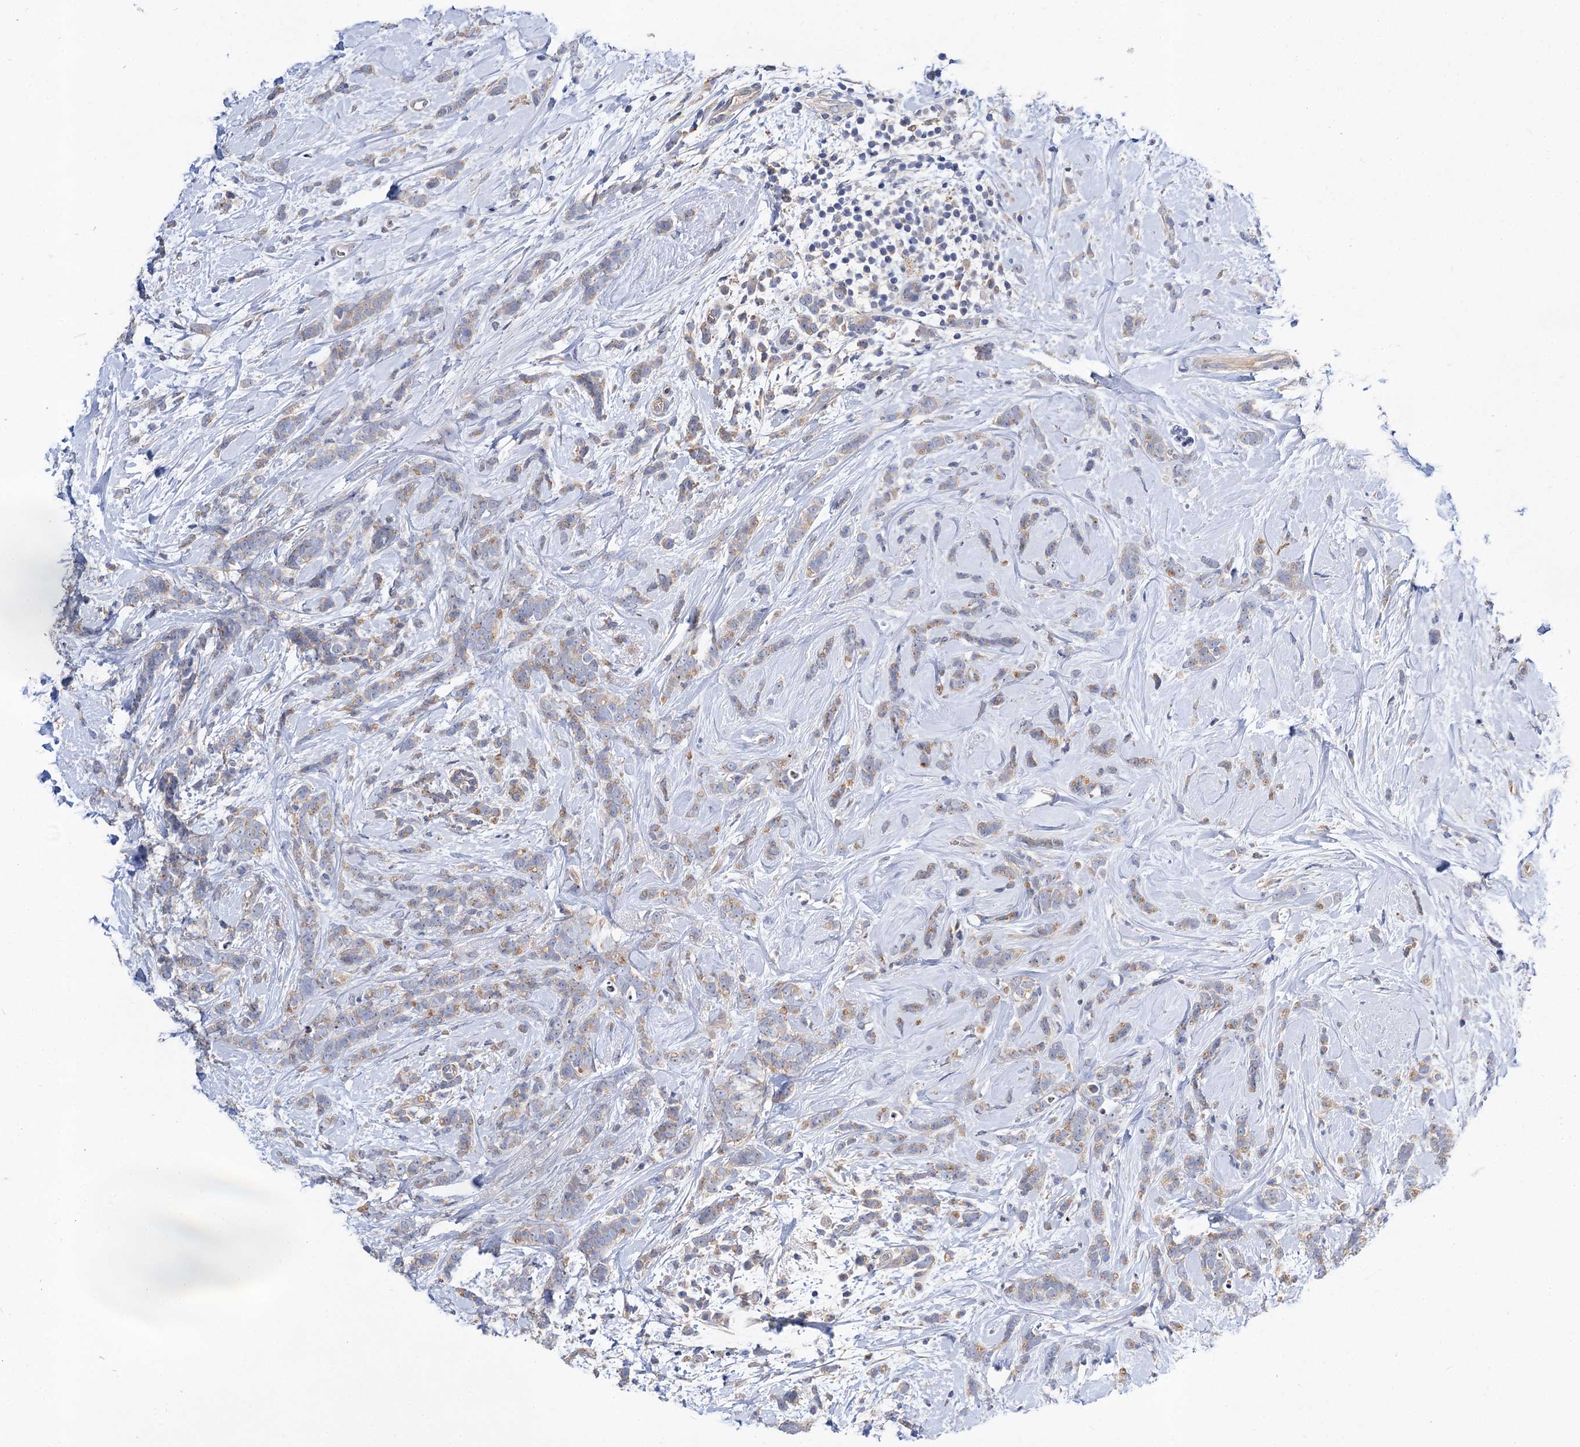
{"staining": {"intensity": "weak", "quantity": "25%-75%", "location": "cytoplasmic/membranous"}, "tissue": "breast cancer", "cell_type": "Tumor cells", "image_type": "cancer", "snomed": [{"axis": "morphology", "description": "Lobular carcinoma"}, {"axis": "topography", "description": "Breast"}], "caption": "Lobular carcinoma (breast) stained for a protein (brown) displays weak cytoplasmic/membranous positive staining in about 25%-75% of tumor cells.", "gene": "NUDCD2", "patient": {"sex": "female", "age": 58}}